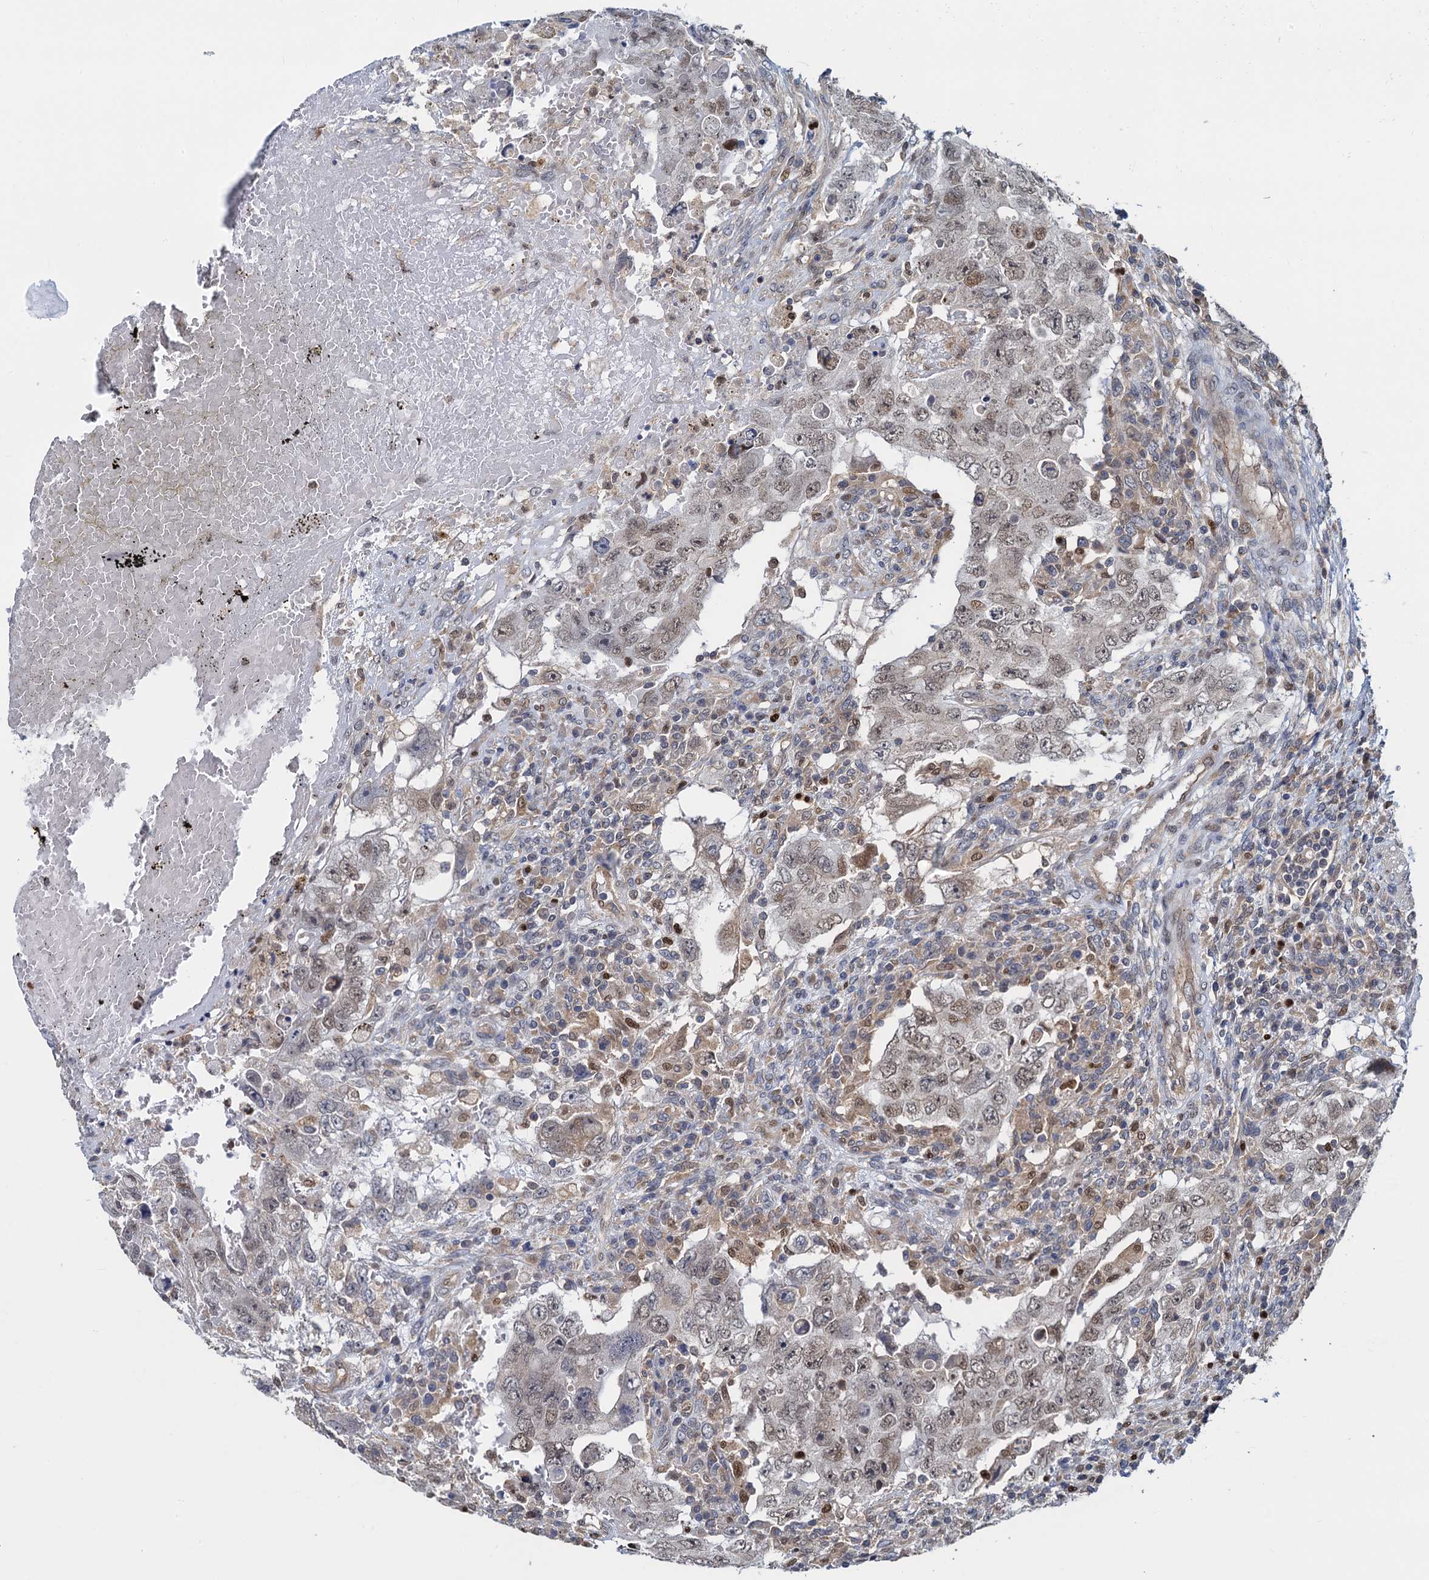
{"staining": {"intensity": "moderate", "quantity": "<25%", "location": "cytoplasmic/membranous,nuclear"}, "tissue": "testis cancer", "cell_type": "Tumor cells", "image_type": "cancer", "snomed": [{"axis": "morphology", "description": "Carcinoma, Embryonal, NOS"}, {"axis": "topography", "description": "Testis"}], "caption": "Immunohistochemical staining of human testis embryonal carcinoma demonstrates moderate cytoplasmic/membranous and nuclear protein staining in about <25% of tumor cells. The staining is performed using DAB (3,3'-diaminobenzidine) brown chromogen to label protein expression. The nuclei are counter-stained blue using hematoxylin.", "gene": "RNF125", "patient": {"sex": "male", "age": 26}}